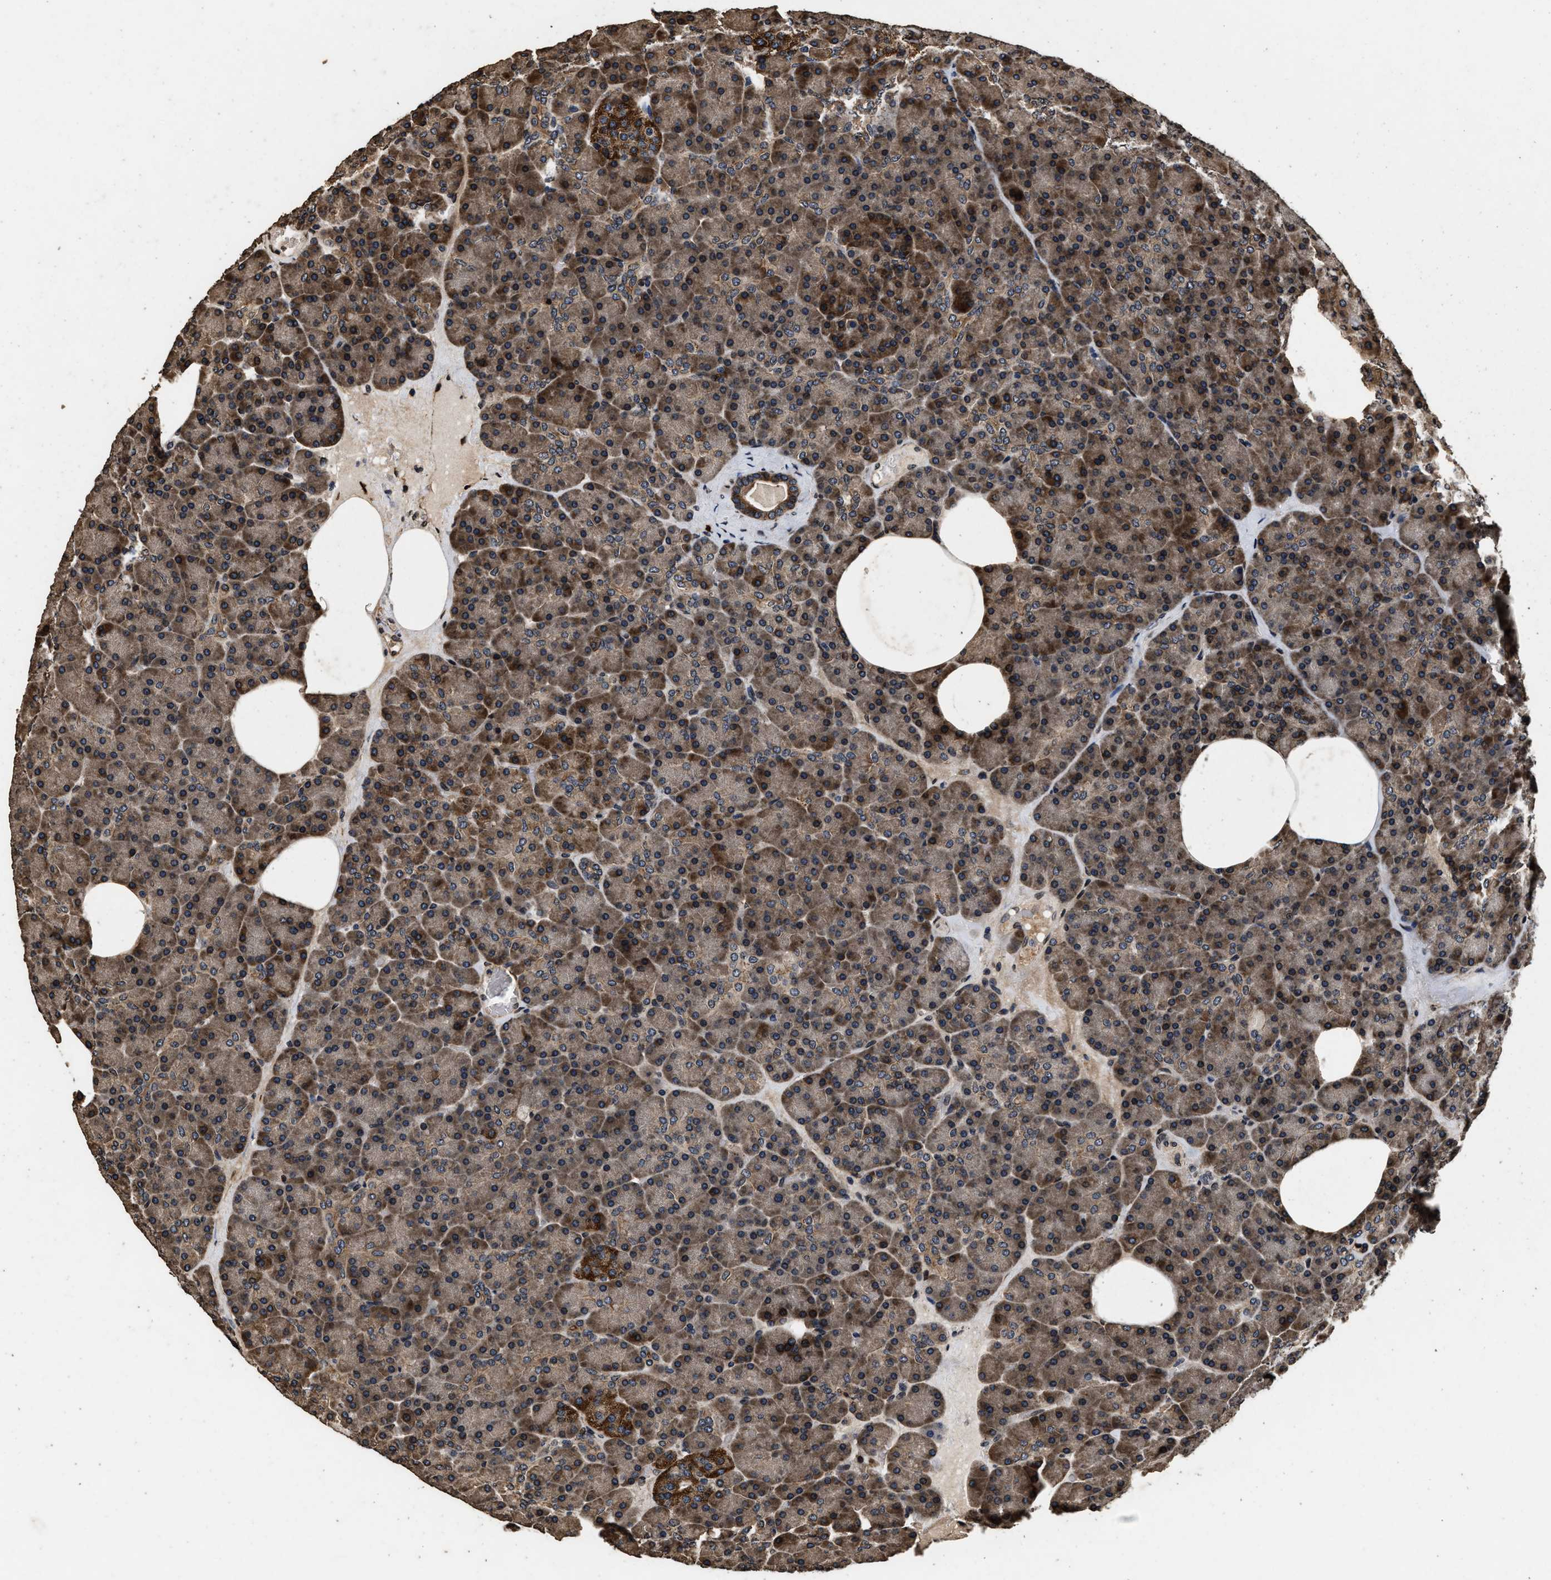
{"staining": {"intensity": "strong", "quantity": "25%-75%", "location": "cytoplasmic/membranous,nuclear"}, "tissue": "pancreas", "cell_type": "Exocrine glandular cells", "image_type": "normal", "snomed": [{"axis": "morphology", "description": "Normal tissue, NOS"}, {"axis": "morphology", "description": "Carcinoid, malignant, NOS"}, {"axis": "topography", "description": "Pancreas"}], "caption": "IHC staining of unremarkable pancreas, which reveals high levels of strong cytoplasmic/membranous,nuclear positivity in about 25%-75% of exocrine glandular cells indicating strong cytoplasmic/membranous,nuclear protein expression. The staining was performed using DAB (3,3'-diaminobenzidine) (brown) for protein detection and nuclei were counterstained in hematoxylin (blue).", "gene": "ACCS", "patient": {"sex": "female", "age": 35}}